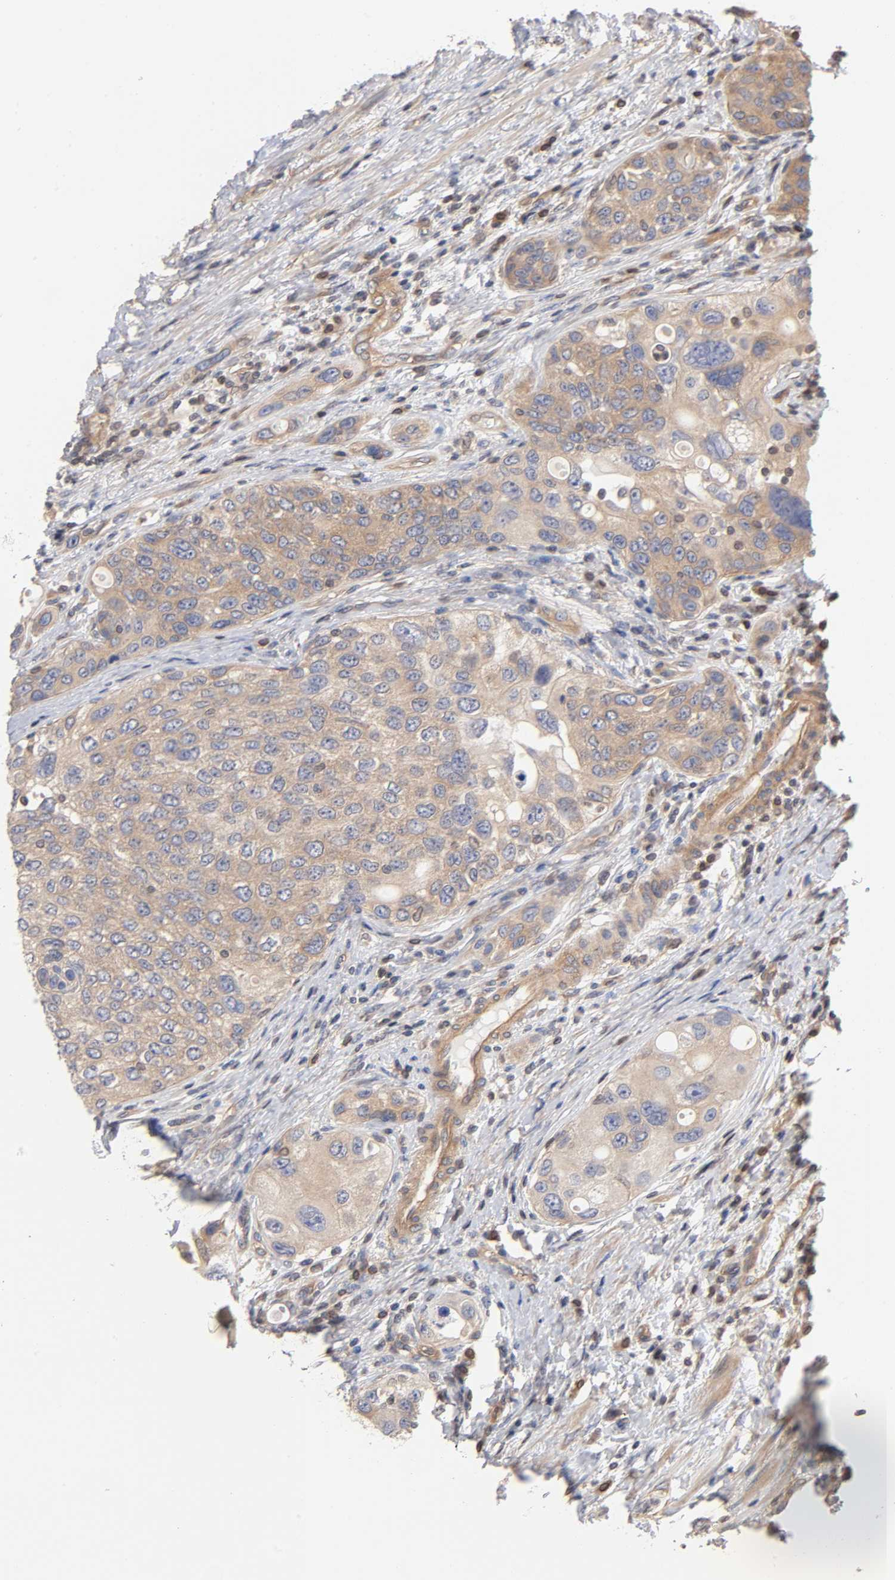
{"staining": {"intensity": "weak", "quantity": ">75%", "location": "cytoplasmic/membranous"}, "tissue": "urothelial cancer", "cell_type": "Tumor cells", "image_type": "cancer", "snomed": [{"axis": "morphology", "description": "Urothelial carcinoma, High grade"}, {"axis": "topography", "description": "Urinary bladder"}], "caption": "This image demonstrates IHC staining of human urothelial cancer, with low weak cytoplasmic/membranous positivity in approximately >75% of tumor cells.", "gene": "STRN3", "patient": {"sex": "female", "age": 56}}